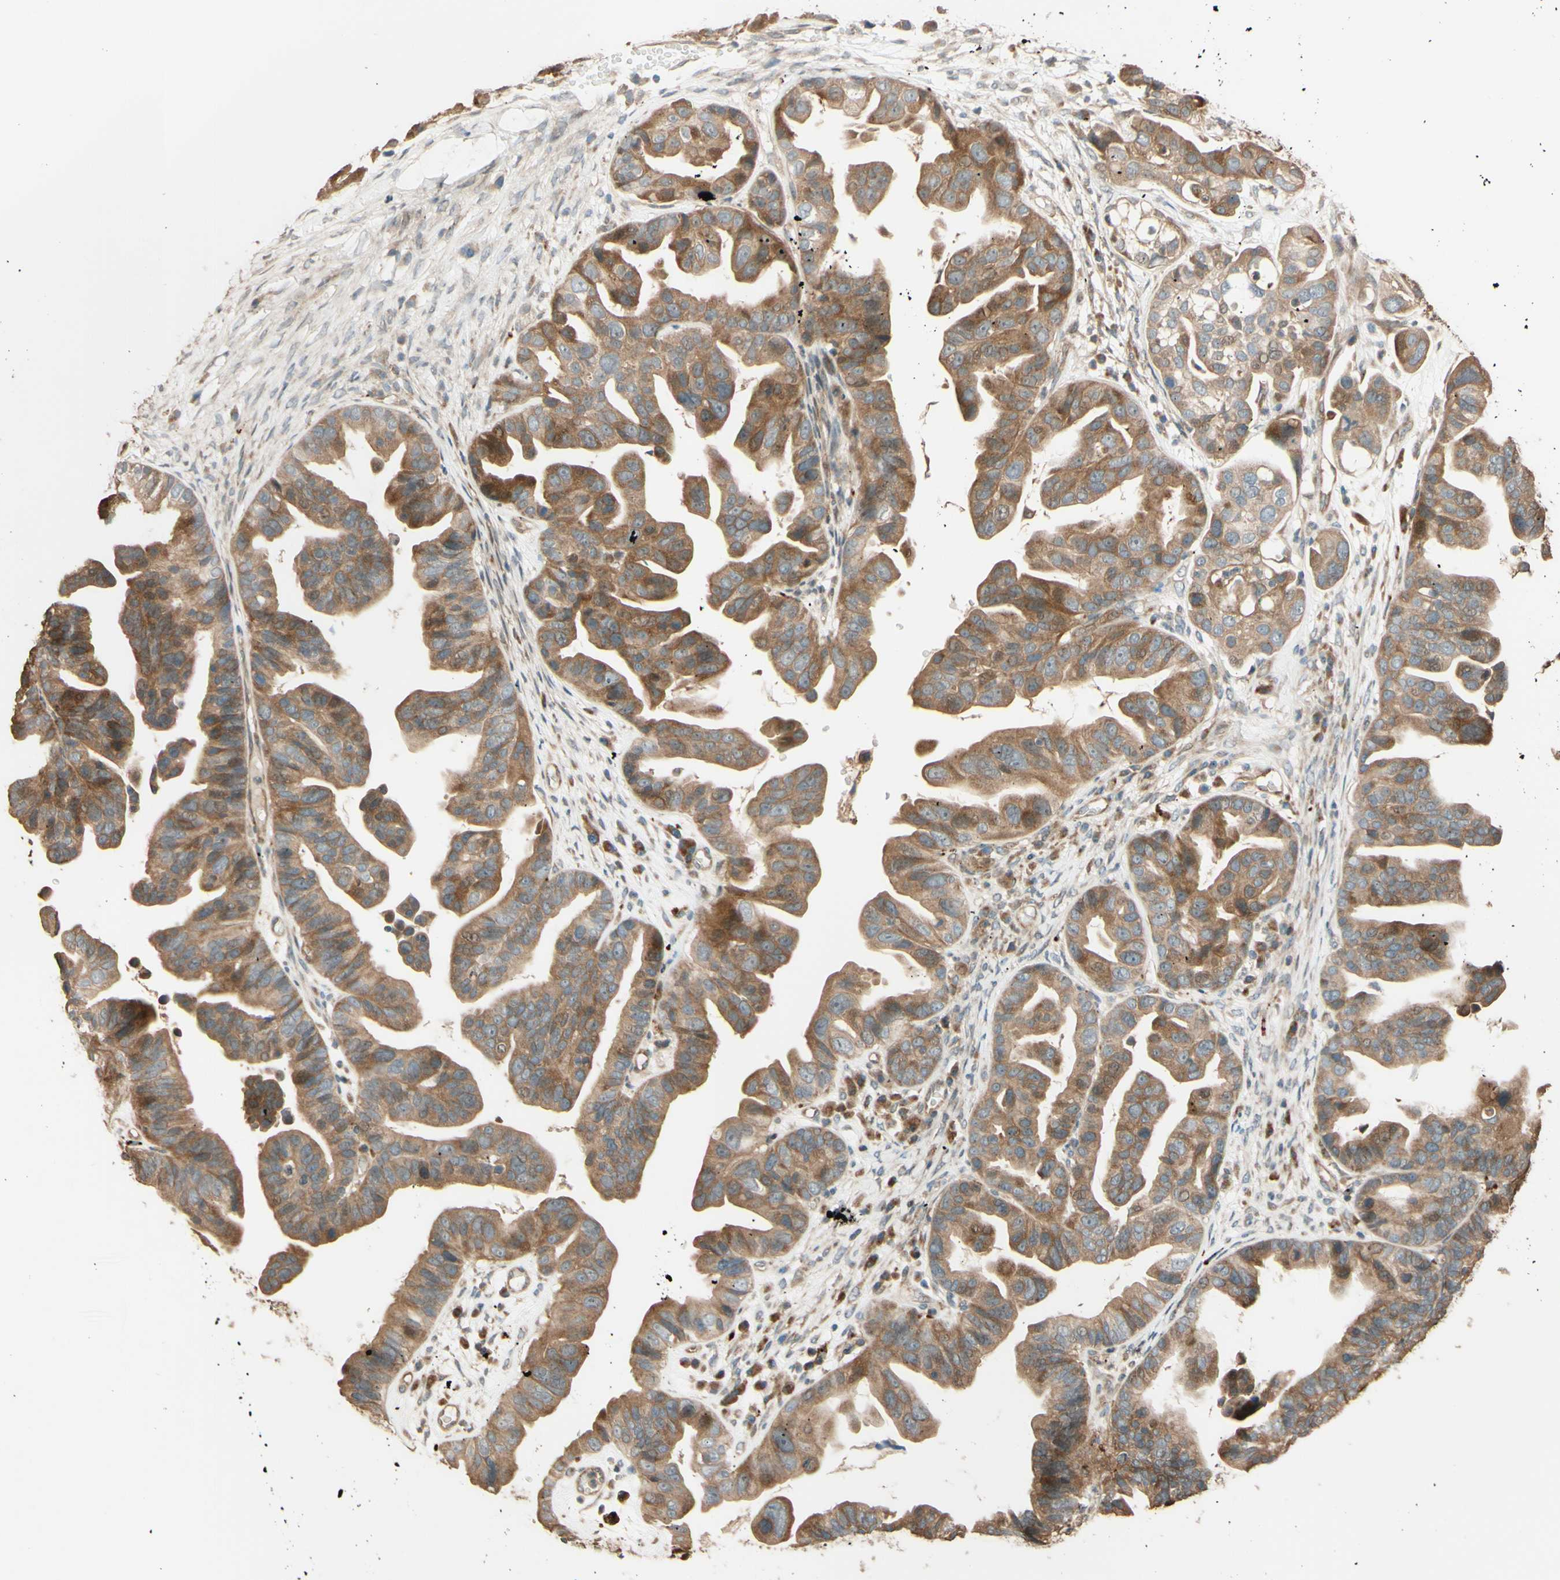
{"staining": {"intensity": "moderate", "quantity": ">75%", "location": "cytoplasmic/membranous"}, "tissue": "ovarian cancer", "cell_type": "Tumor cells", "image_type": "cancer", "snomed": [{"axis": "morphology", "description": "Cystadenocarcinoma, serous, NOS"}, {"axis": "topography", "description": "Ovary"}], "caption": "Immunohistochemical staining of human ovarian cancer shows medium levels of moderate cytoplasmic/membranous protein staining in about >75% of tumor cells.", "gene": "RNF19A", "patient": {"sex": "female", "age": 56}}